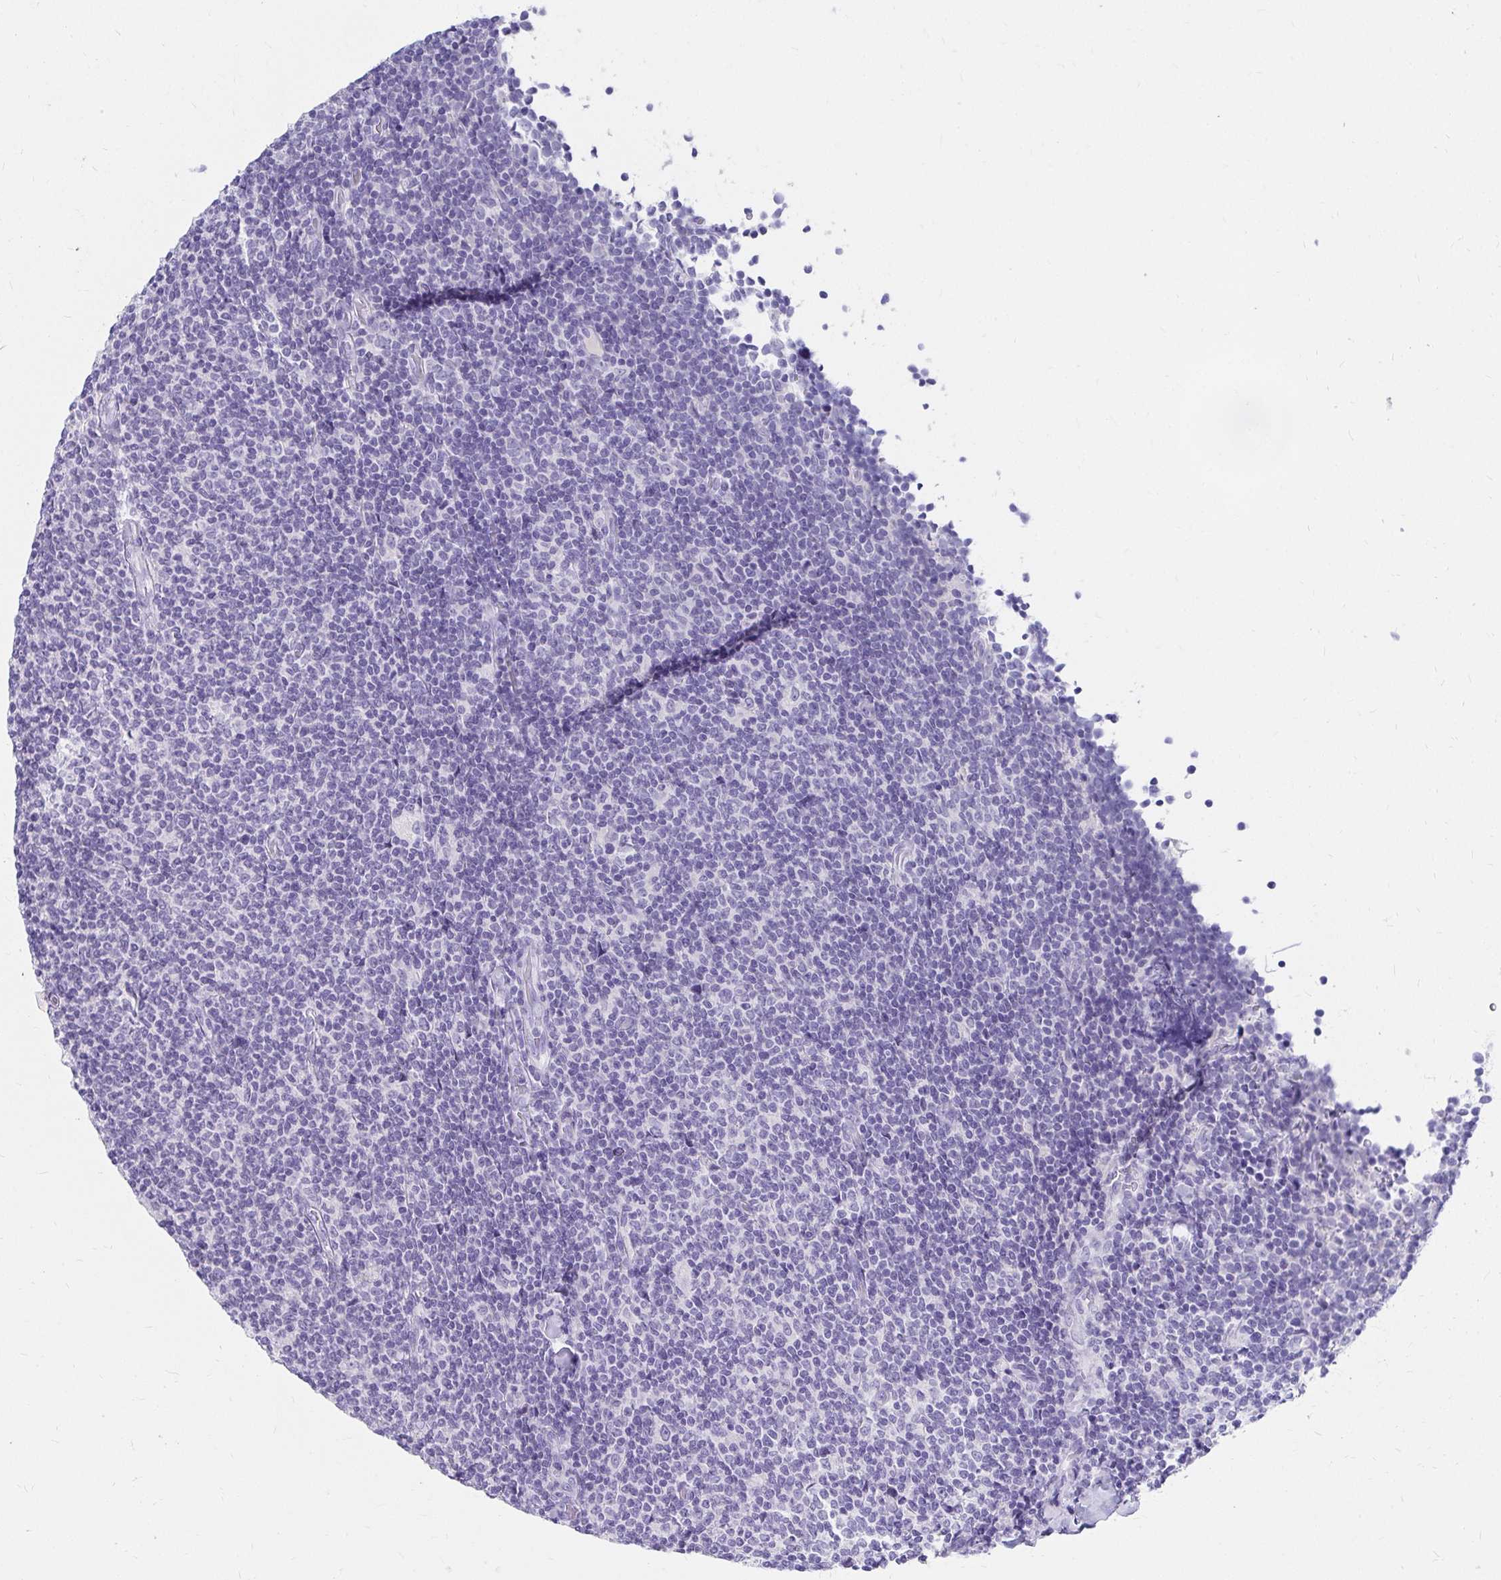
{"staining": {"intensity": "negative", "quantity": "none", "location": "none"}, "tissue": "lymphoma", "cell_type": "Tumor cells", "image_type": "cancer", "snomed": [{"axis": "morphology", "description": "Malignant lymphoma, non-Hodgkin's type, Low grade"}, {"axis": "topography", "description": "Lymph node"}], "caption": "A high-resolution micrograph shows immunohistochemistry staining of lymphoma, which shows no significant positivity in tumor cells.", "gene": "DPEP3", "patient": {"sex": "male", "age": 52}}